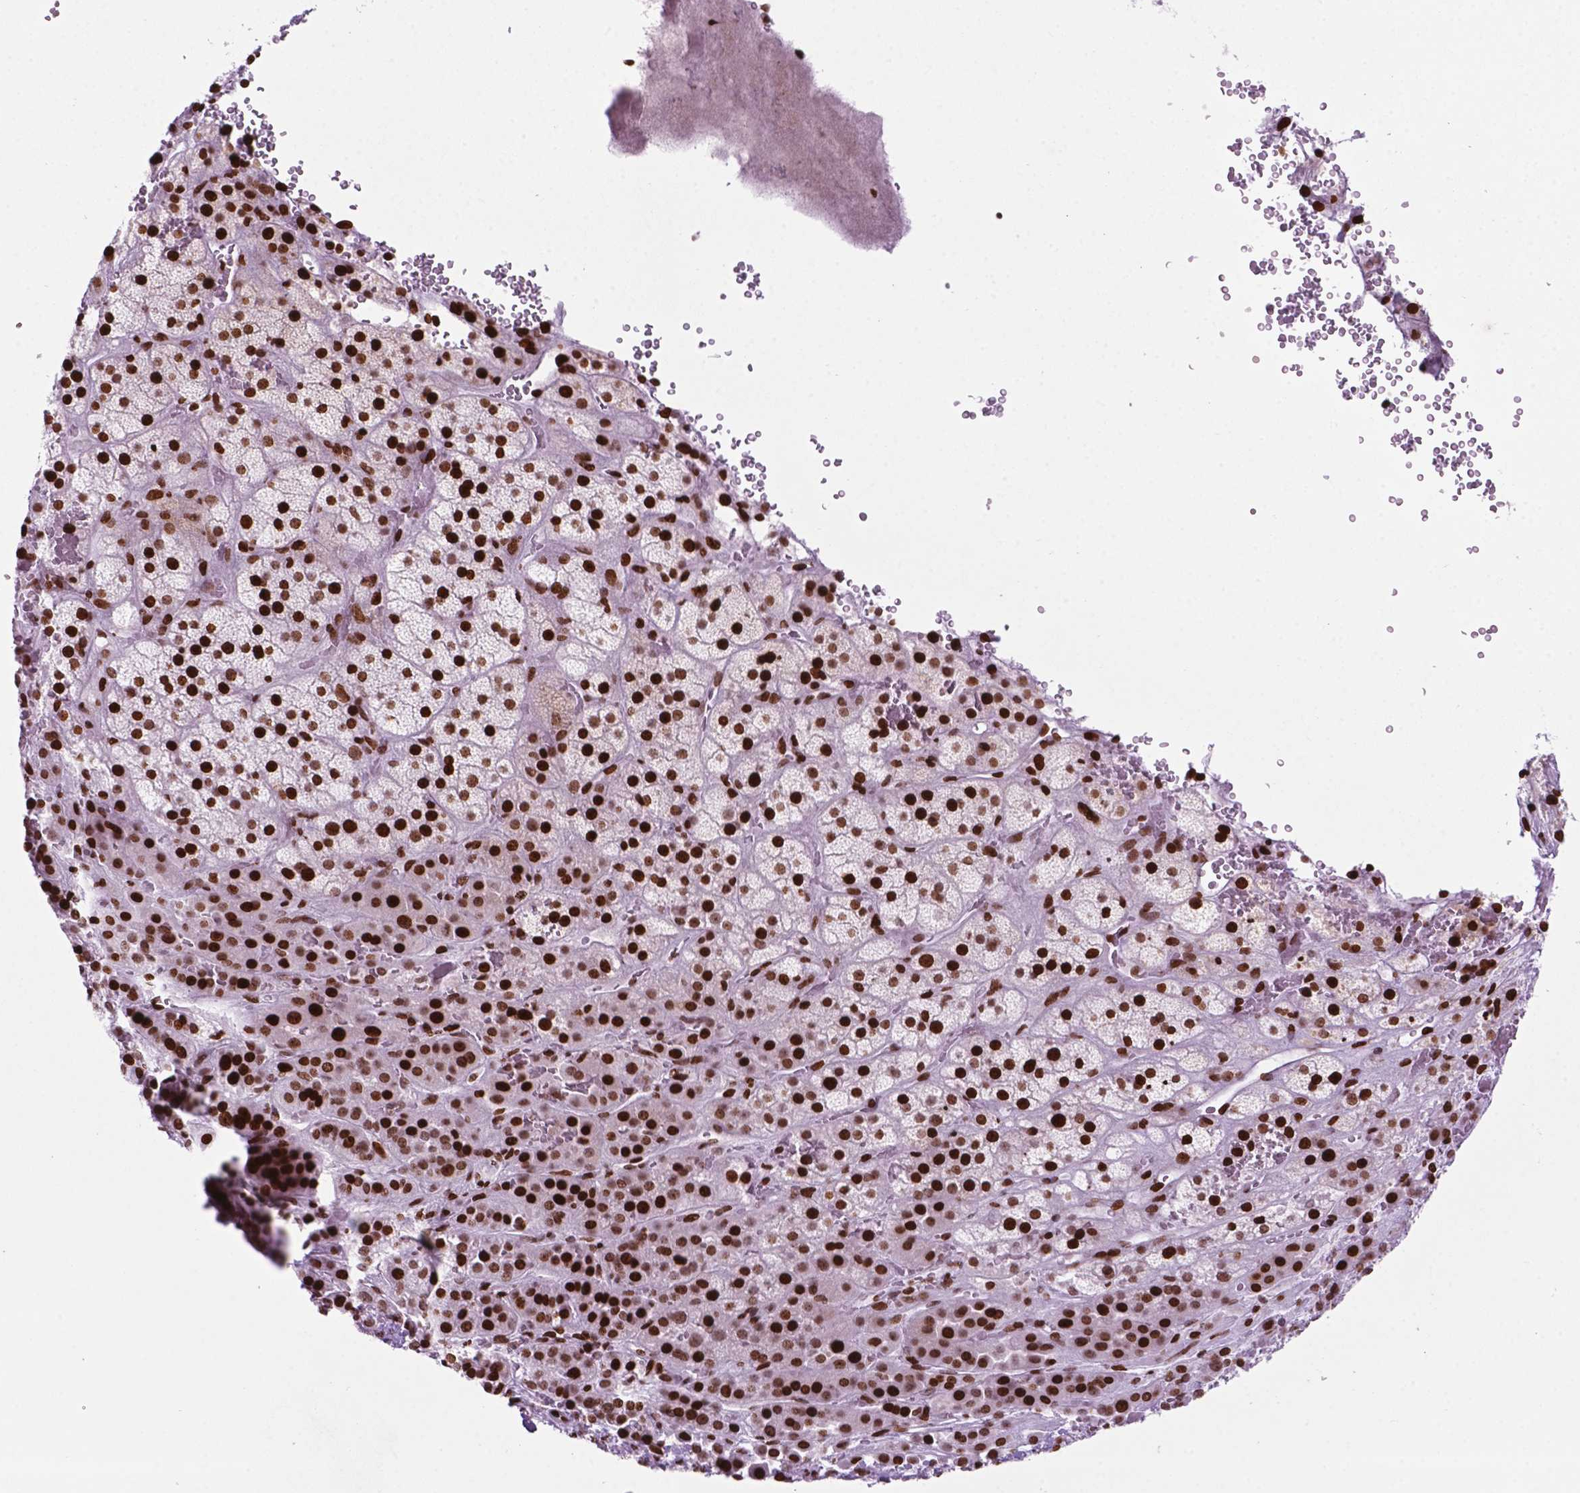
{"staining": {"intensity": "strong", "quantity": ">75%", "location": "nuclear"}, "tissue": "adrenal gland", "cell_type": "Glandular cells", "image_type": "normal", "snomed": [{"axis": "morphology", "description": "Normal tissue, NOS"}, {"axis": "topography", "description": "Adrenal gland"}], "caption": "Immunohistochemical staining of benign adrenal gland demonstrates strong nuclear protein expression in approximately >75% of glandular cells.", "gene": "TMEM250", "patient": {"sex": "male", "age": 57}}